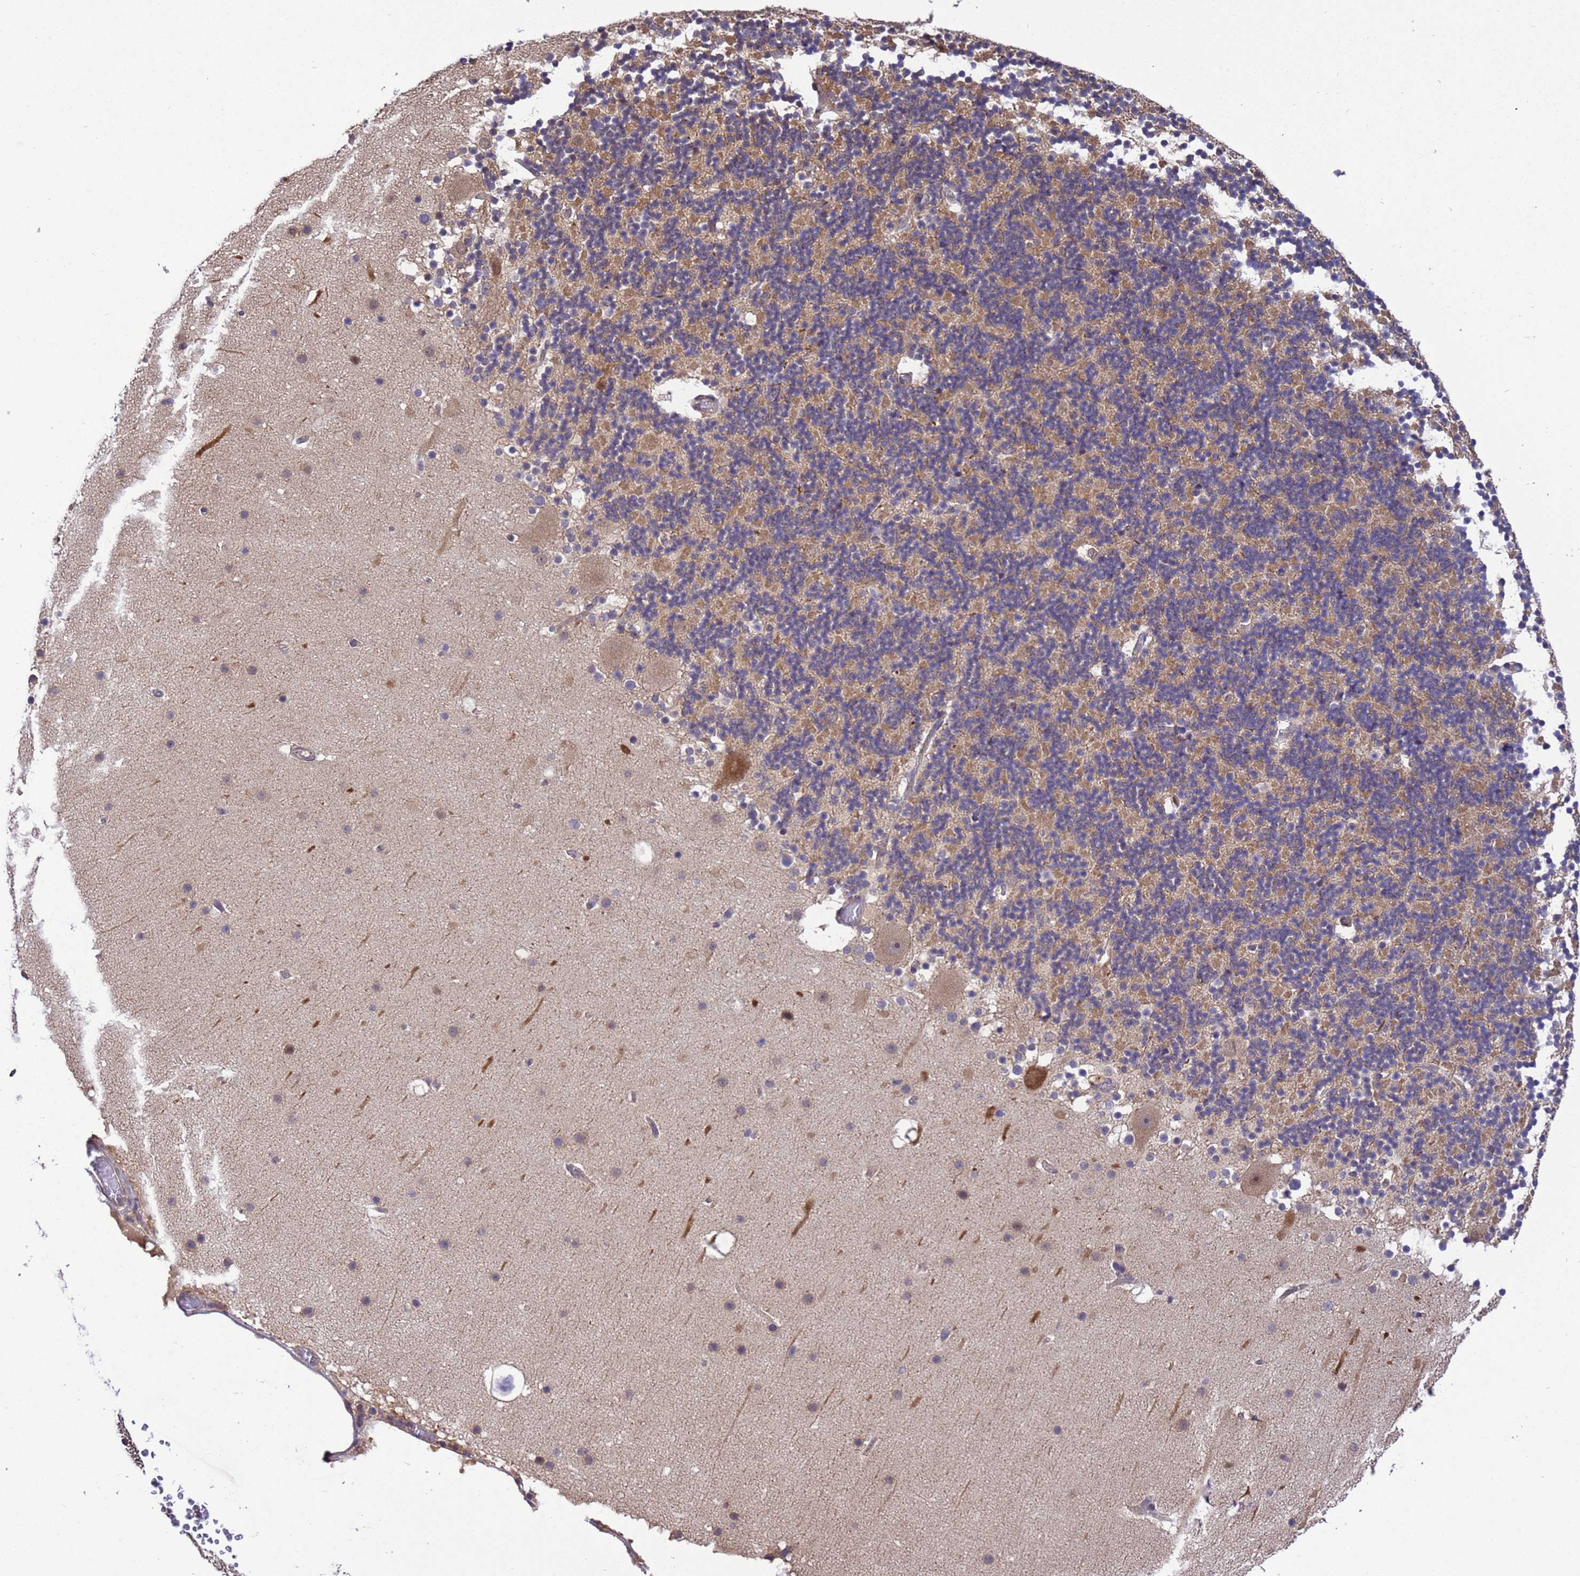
{"staining": {"intensity": "weak", "quantity": ">75%", "location": "cytoplasmic/membranous"}, "tissue": "cerebellum", "cell_type": "Cells in granular layer", "image_type": "normal", "snomed": [{"axis": "morphology", "description": "Normal tissue, NOS"}, {"axis": "topography", "description": "Cerebellum"}], "caption": "The image reveals immunohistochemical staining of unremarkable cerebellum. There is weak cytoplasmic/membranous expression is appreciated in about >75% of cells in granular layer.", "gene": "ZFP69B", "patient": {"sex": "male", "age": 57}}